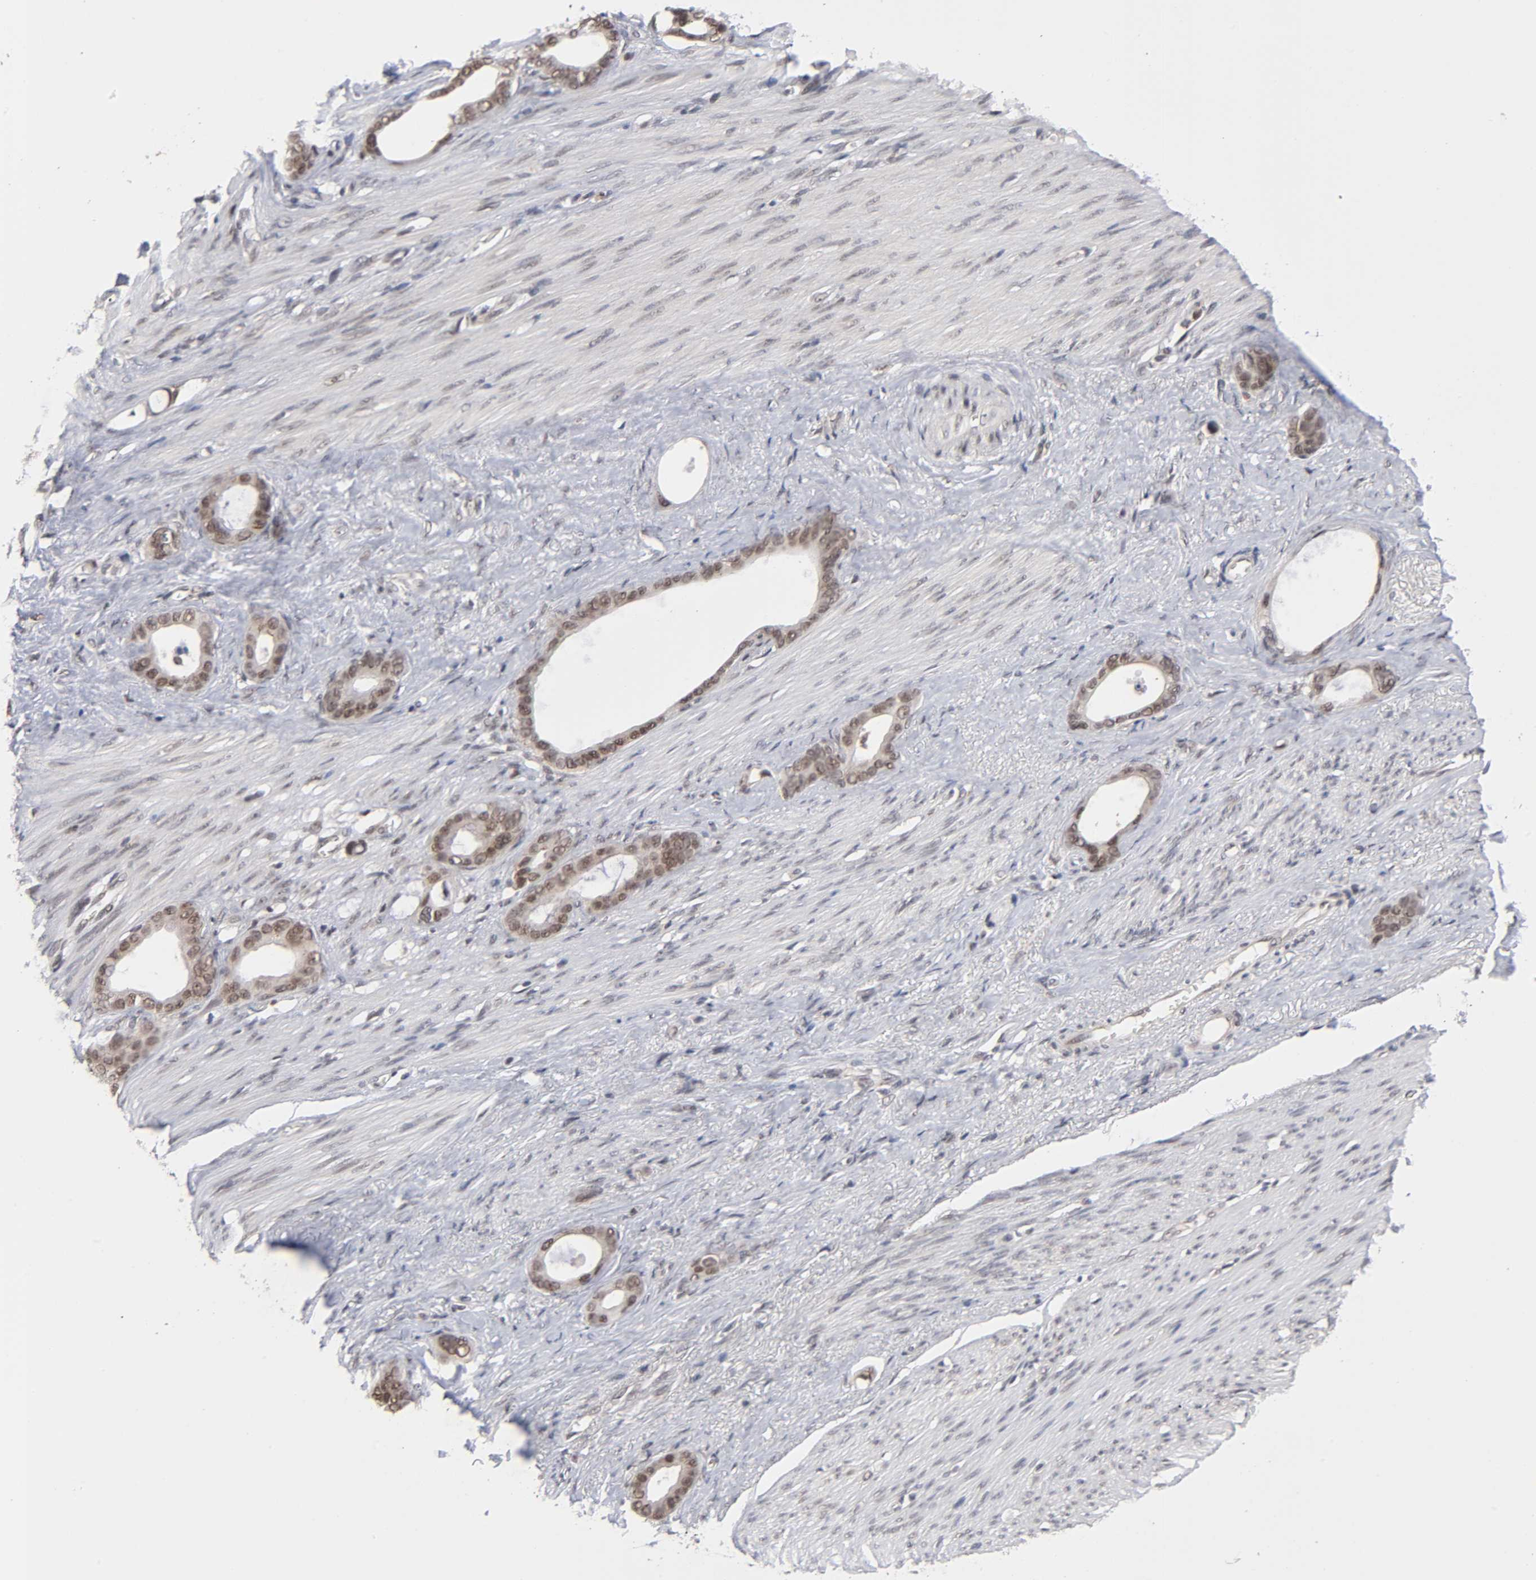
{"staining": {"intensity": "moderate", "quantity": ">75%", "location": "cytoplasmic/membranous,nuclear"}, "tissue": "stomach cancer", "cell_type": "Tumor cells", "image_type": "cancer", "snomed": [{"axis": "morphology", "description": "Adenocarcinoma, NOS"}, {"axis": "topography", "description": "Stomach"}], "caption": "Moderate cytoplasmic/membranous and nuclear expression for a protein is present in about >75% of tumor cells of stomach adenocarcinoma using IHC.", "gene": "EP300", "patient": {"sex": "female", "age": 75}}